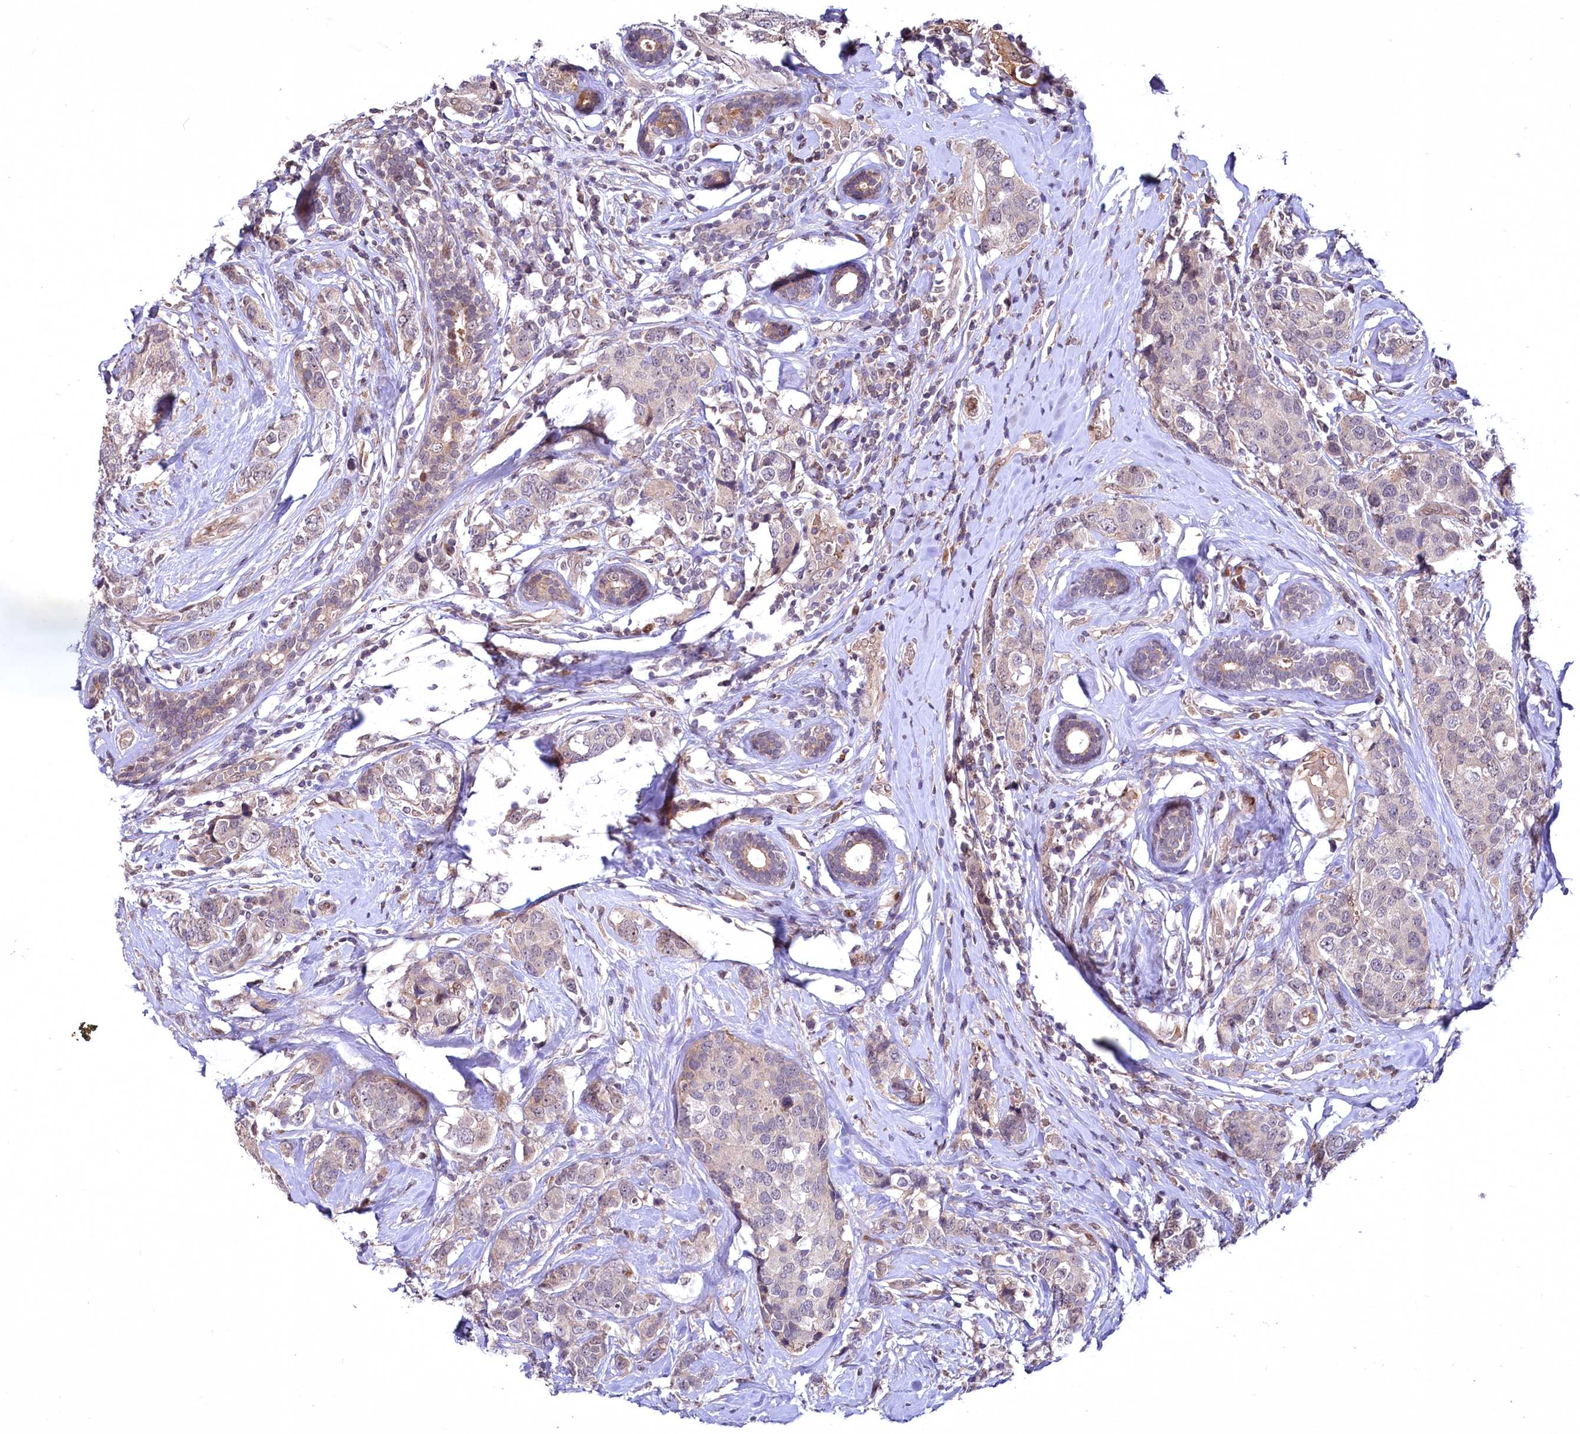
{"staining": {"intensity": "weak", "quantity": "25%-75%", "location": "cytoplasmic/membranous"}, "tissue": "breast cancer", "cell_type": "Tumor cells", "image_type": "cancer", "snomed": [{"axis": "morphology", "description": "Lobular carcinoma"}, {"axis": "topography", "description": "Breast"}], "caption": "IHC histopathology image of human lobular carcinoma (breast) stained for a protein (brown), which exhibits low levels of weak cytoplasmic/membranous expression in about 25%-75% of tumor cells.", "gene": "N4BP2L1", "patient": {"sex": "female", "age": 59}}